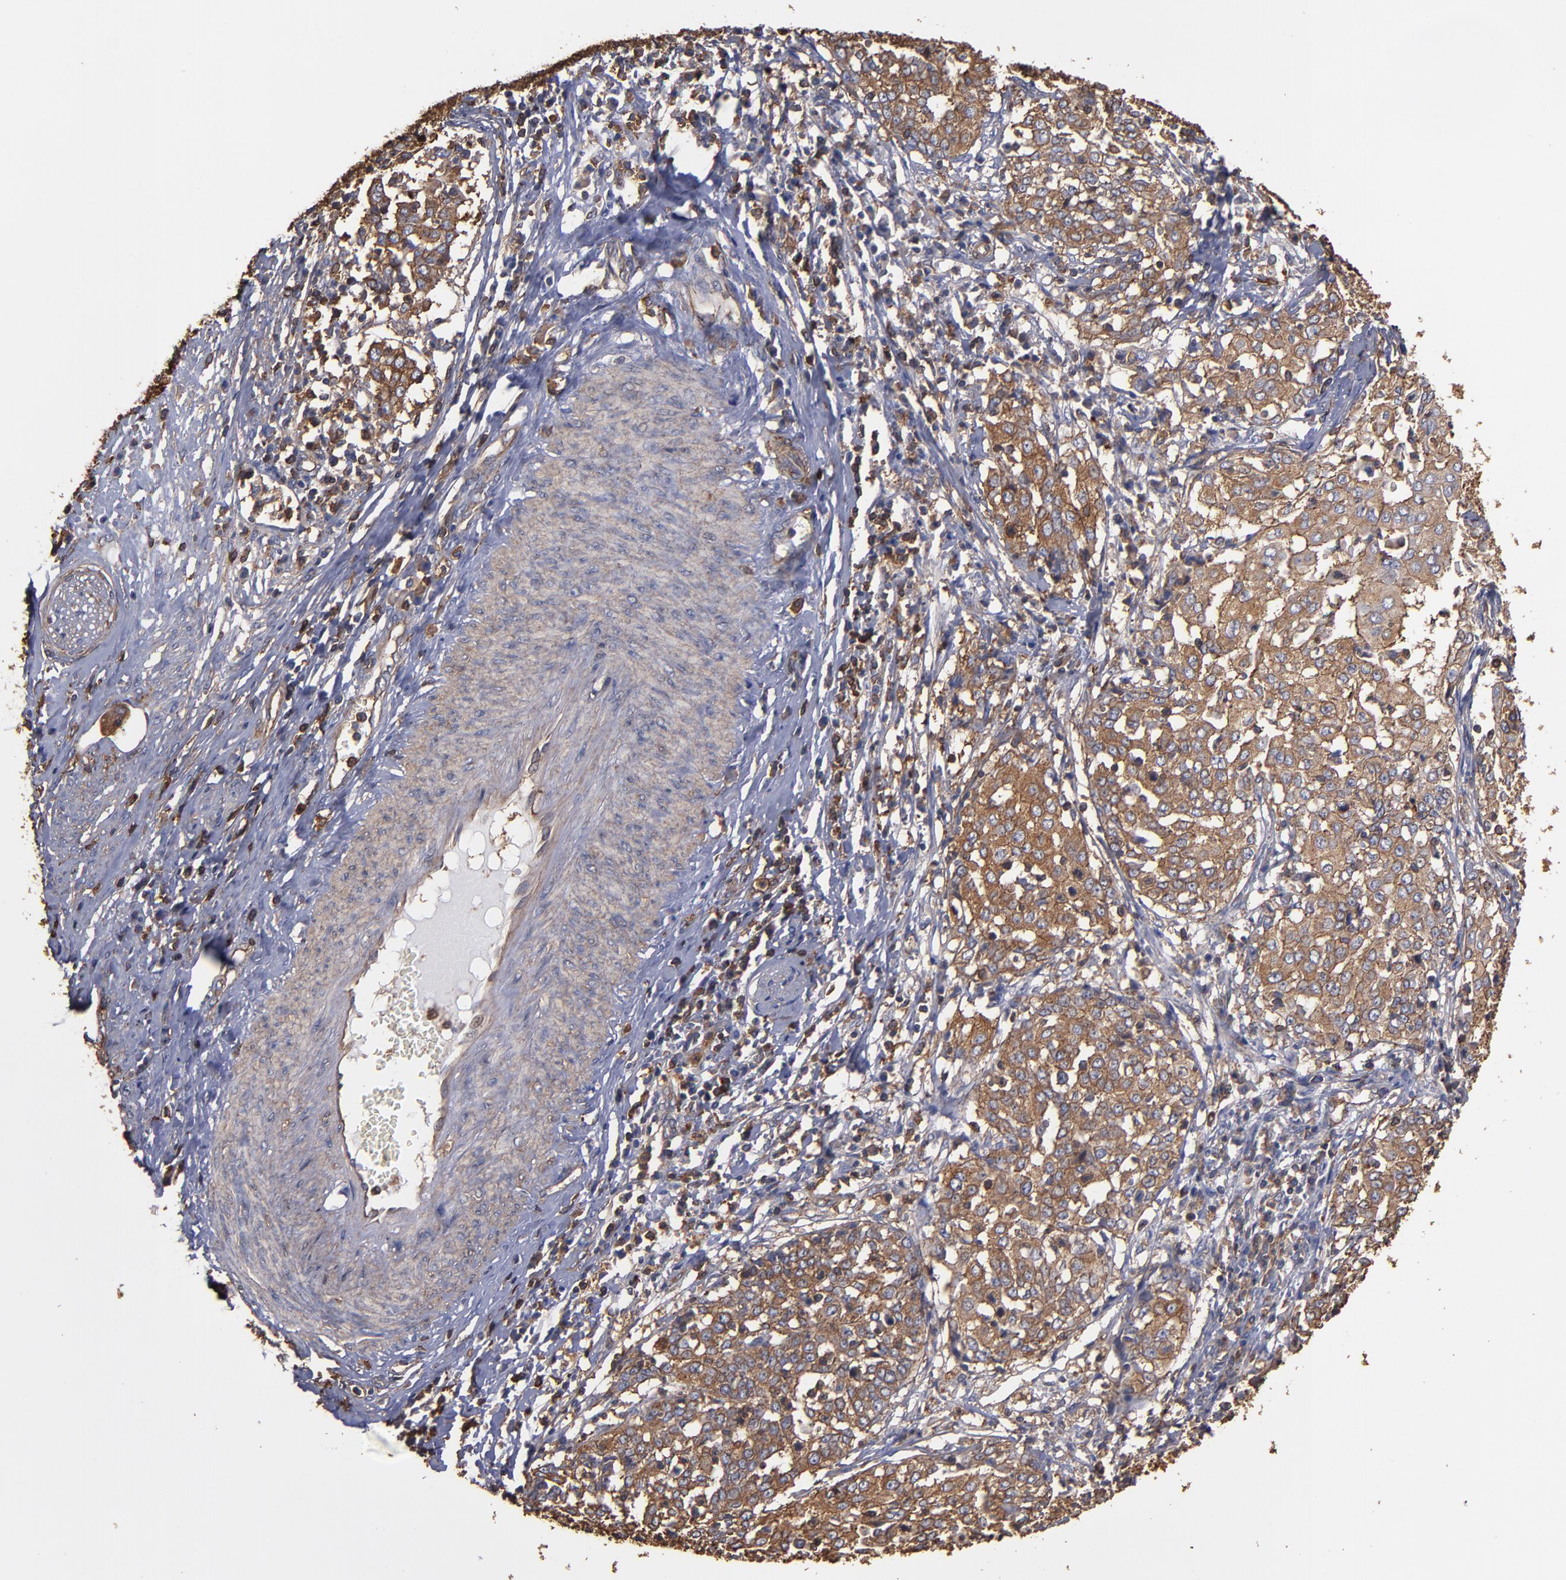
{"staining": {"intensity": "moderate", "quantity": ">75%", "location": "cytoplasmic/membranous"}, "tissue": "cervical cancer", "cell_type": "Tumor cells", "image_type": "cancer", "snomed": [{"axis": "morphology", "description": "Squamous cell carcinoma, NOS"}, {"axis": "topography", "description": "Cervix"}], "caption": "Tumor cells reveal moderate cytoplasmic/membranous positivity in approximately >75% of cells in squamous cell carcinoma (cervical). (DAB IHC, brown staining for protein, blue staining for nuclei).", "gene": "ACTN4", "patient": {"sex": "female", "age": 39}}